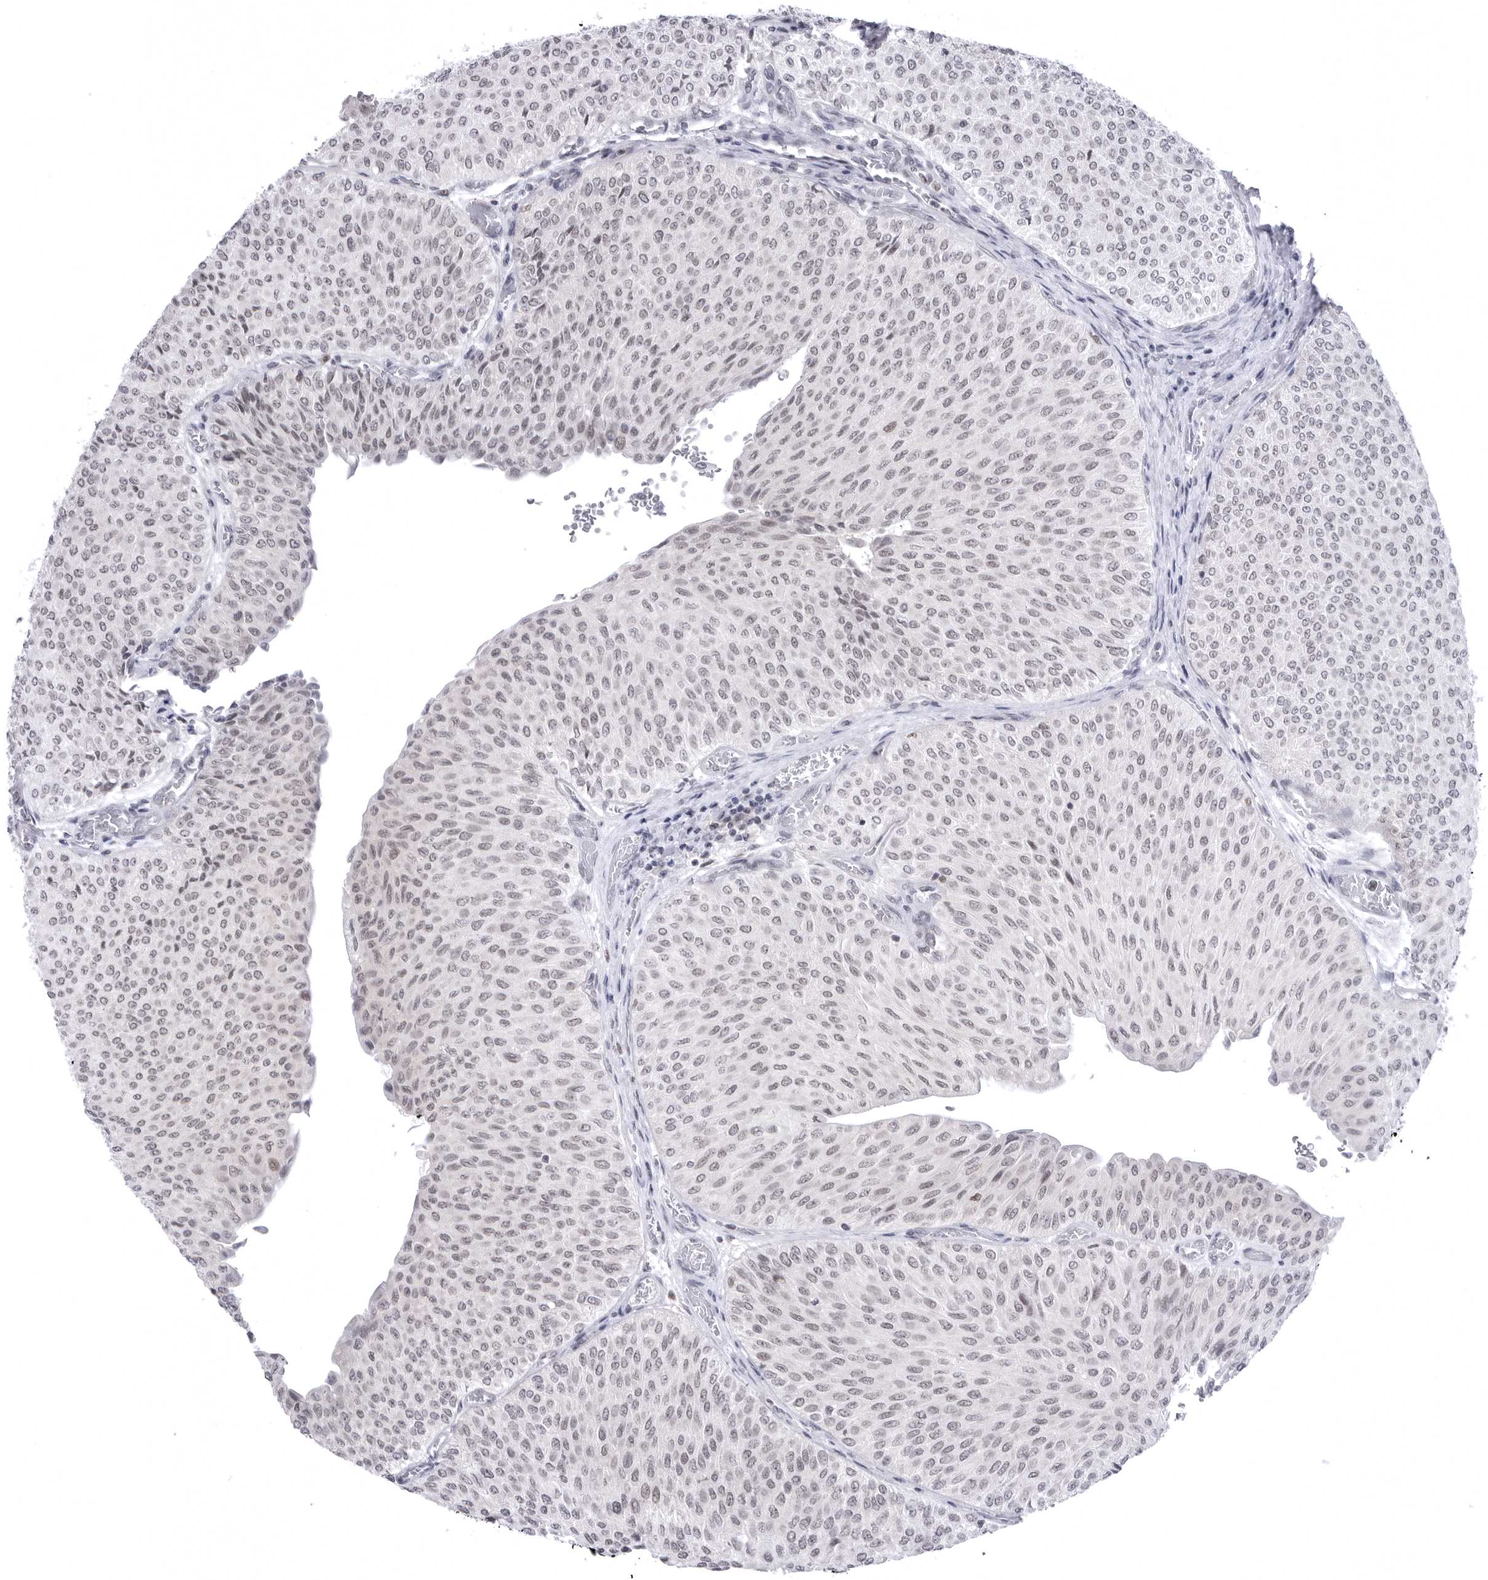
{"staining": {"intensity": "negative", "quantity": "none", "location": "none"}, "tissue": "urothelial cancer", "cell_type": "Tumor cells", "image_type": "cancer", "snomed": [{"axis": "morphology", "description": "Urothelial carcinoma, Low grade"}, {"axis": "topography", "description": "Urinary bladder"}], "caption": "This is an IHC image of human low-grade urothelial carcinoma. There is no staining in tumor cells.", "gene": "PTK2B", "patient": {"sex": "male", "age": 78}}